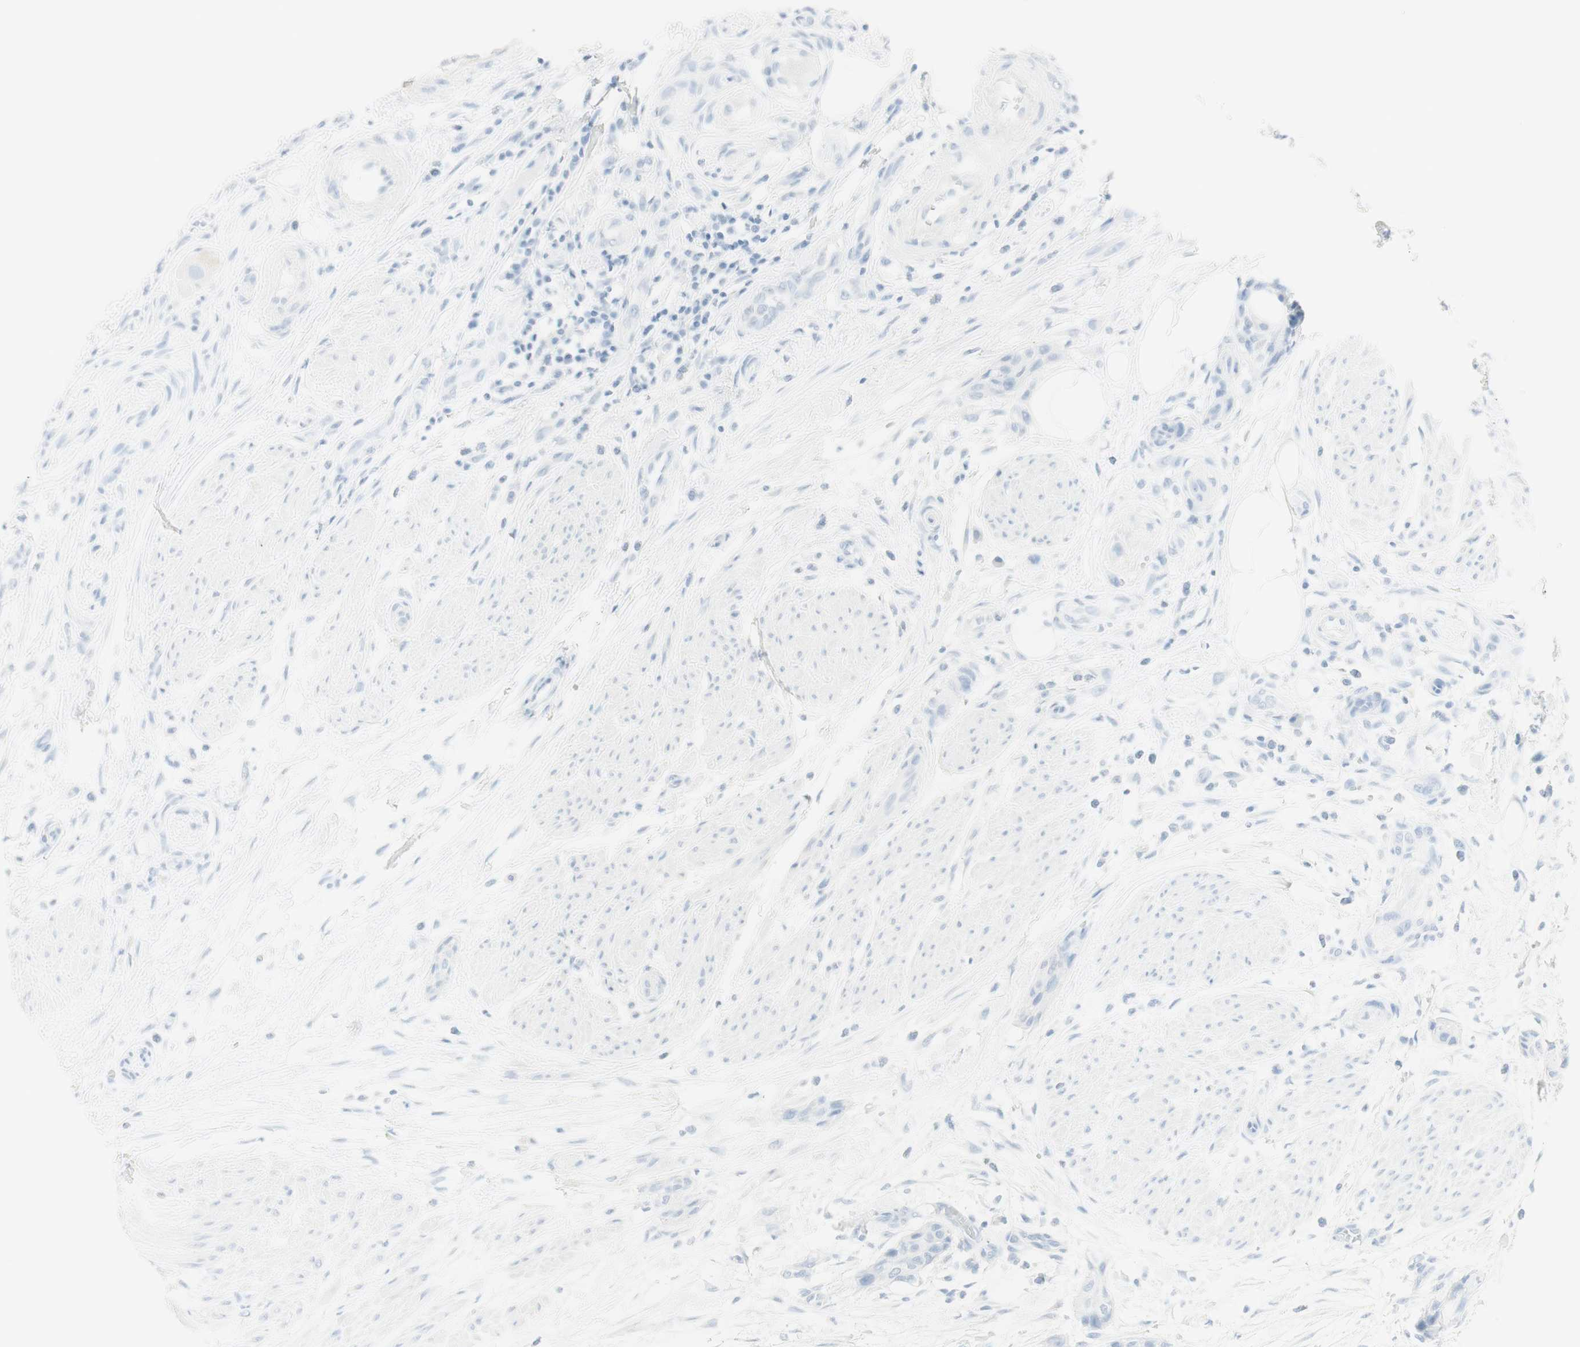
{"staining": {"intensity": "negative", "quantity": "none", "location": "none"}, "tissue": "urothelial cancer", "cell_type": "Tumor cells", "image_type": "cancer", "snomed": [{"axis": "morphology", "description": "Urothelial carcinoma, High grade"}, {"axis": "topography", "description": "Urinary bladder"}], "caption": "Tumor cells show no significant expression in high-grade urothelial carcinoma.", "gene": "NAPSA", "patient": {"sex": "male", "age": 35}}